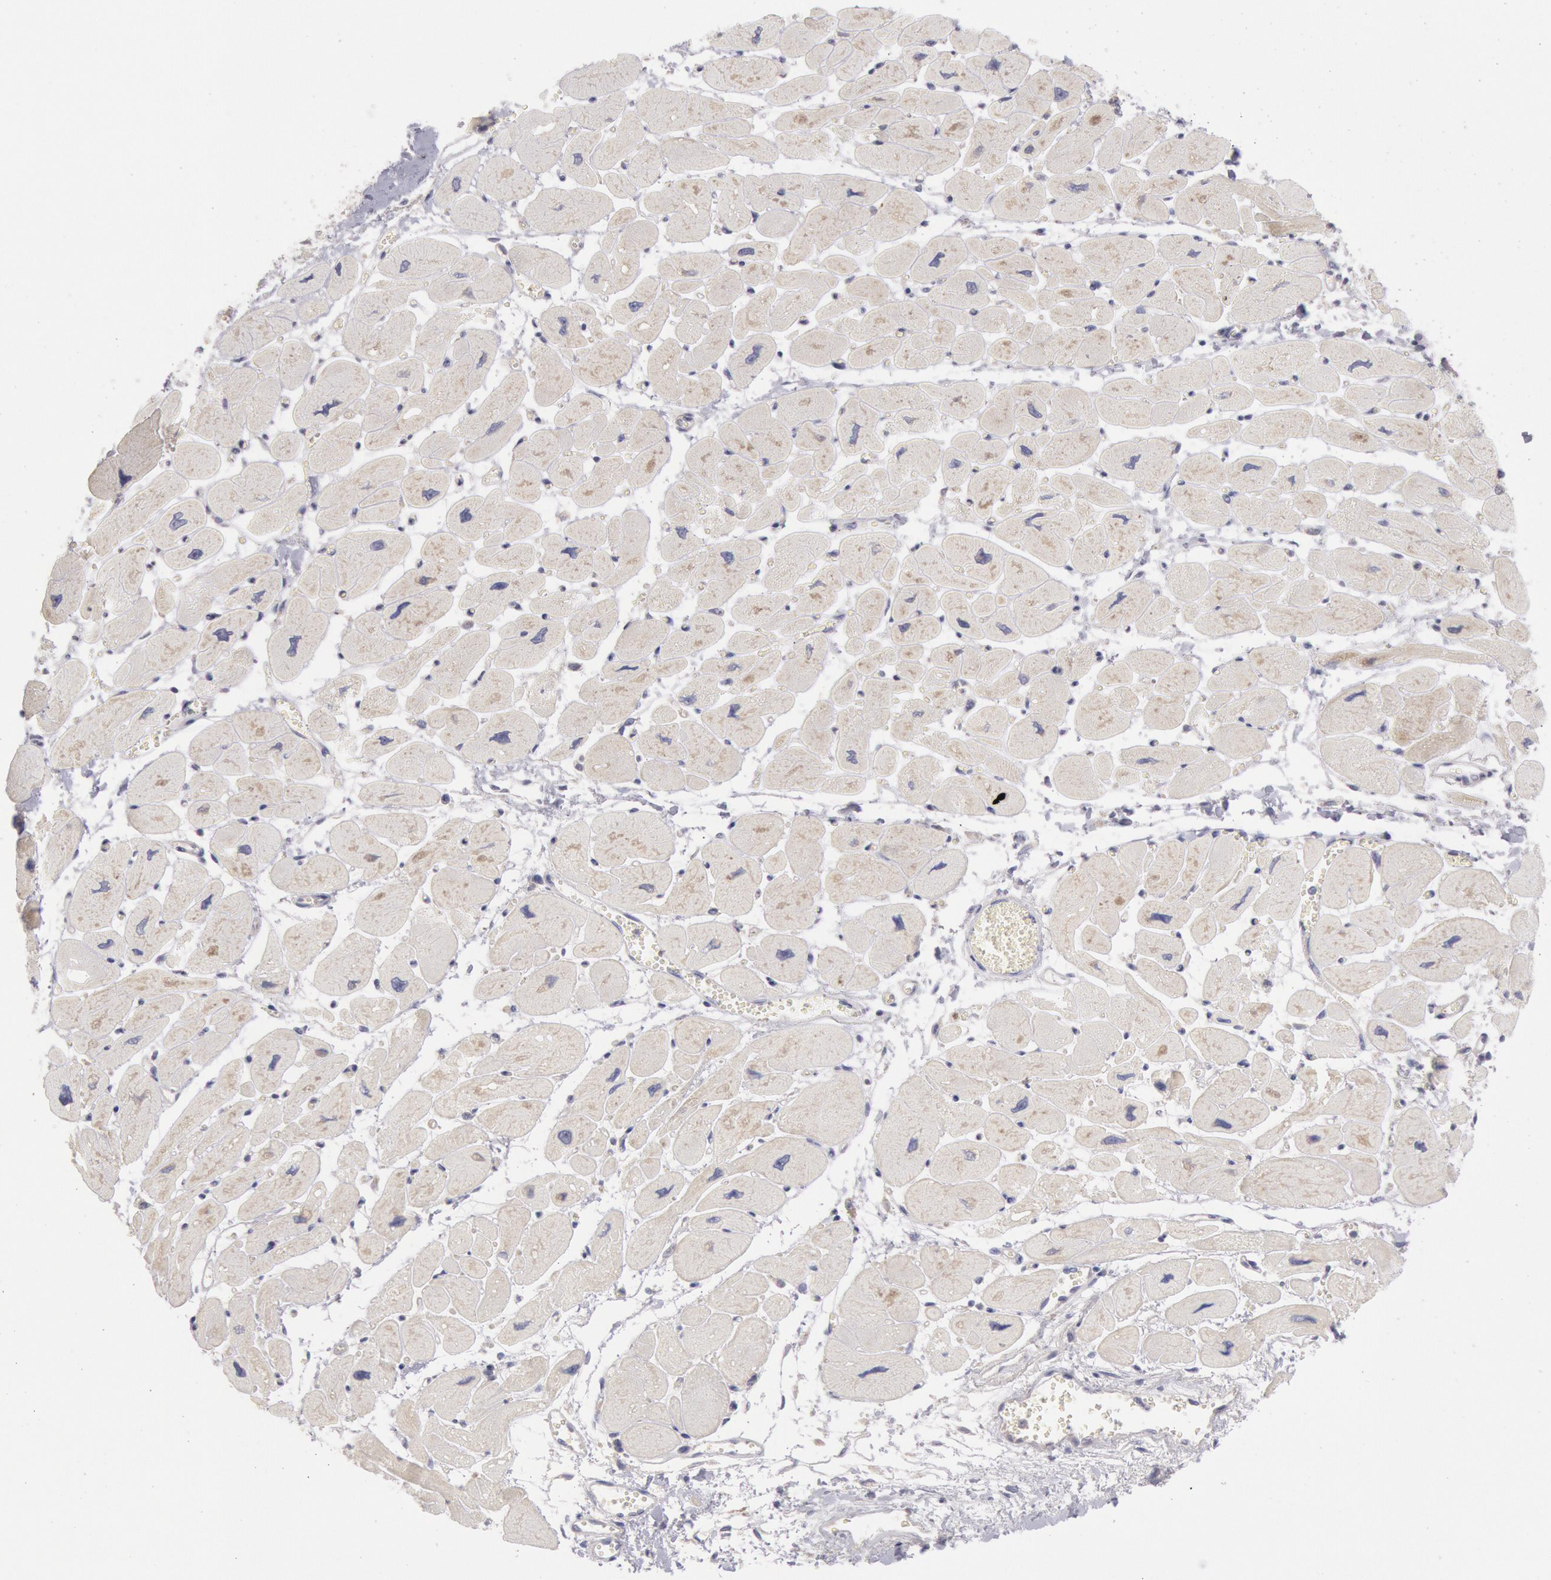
{"staining": {"intensity": "negative", "quantity": "none", "location": "none"}, "tissue": "heart muscle", "cell_type": "Cardiomyocytes", "image_type": "normal", "snomed": [{"axis": "morphology", "description": "Normal tissue, NOS"}, {"axis": "topography", "description": "Heart"}], "caption": "Immunohistochemistry of normal human heart muscle exhibits no positivity in cardiomyocytes.", "gene": "PIK3R1", "patient": {"sex": "female", "age": 54}}